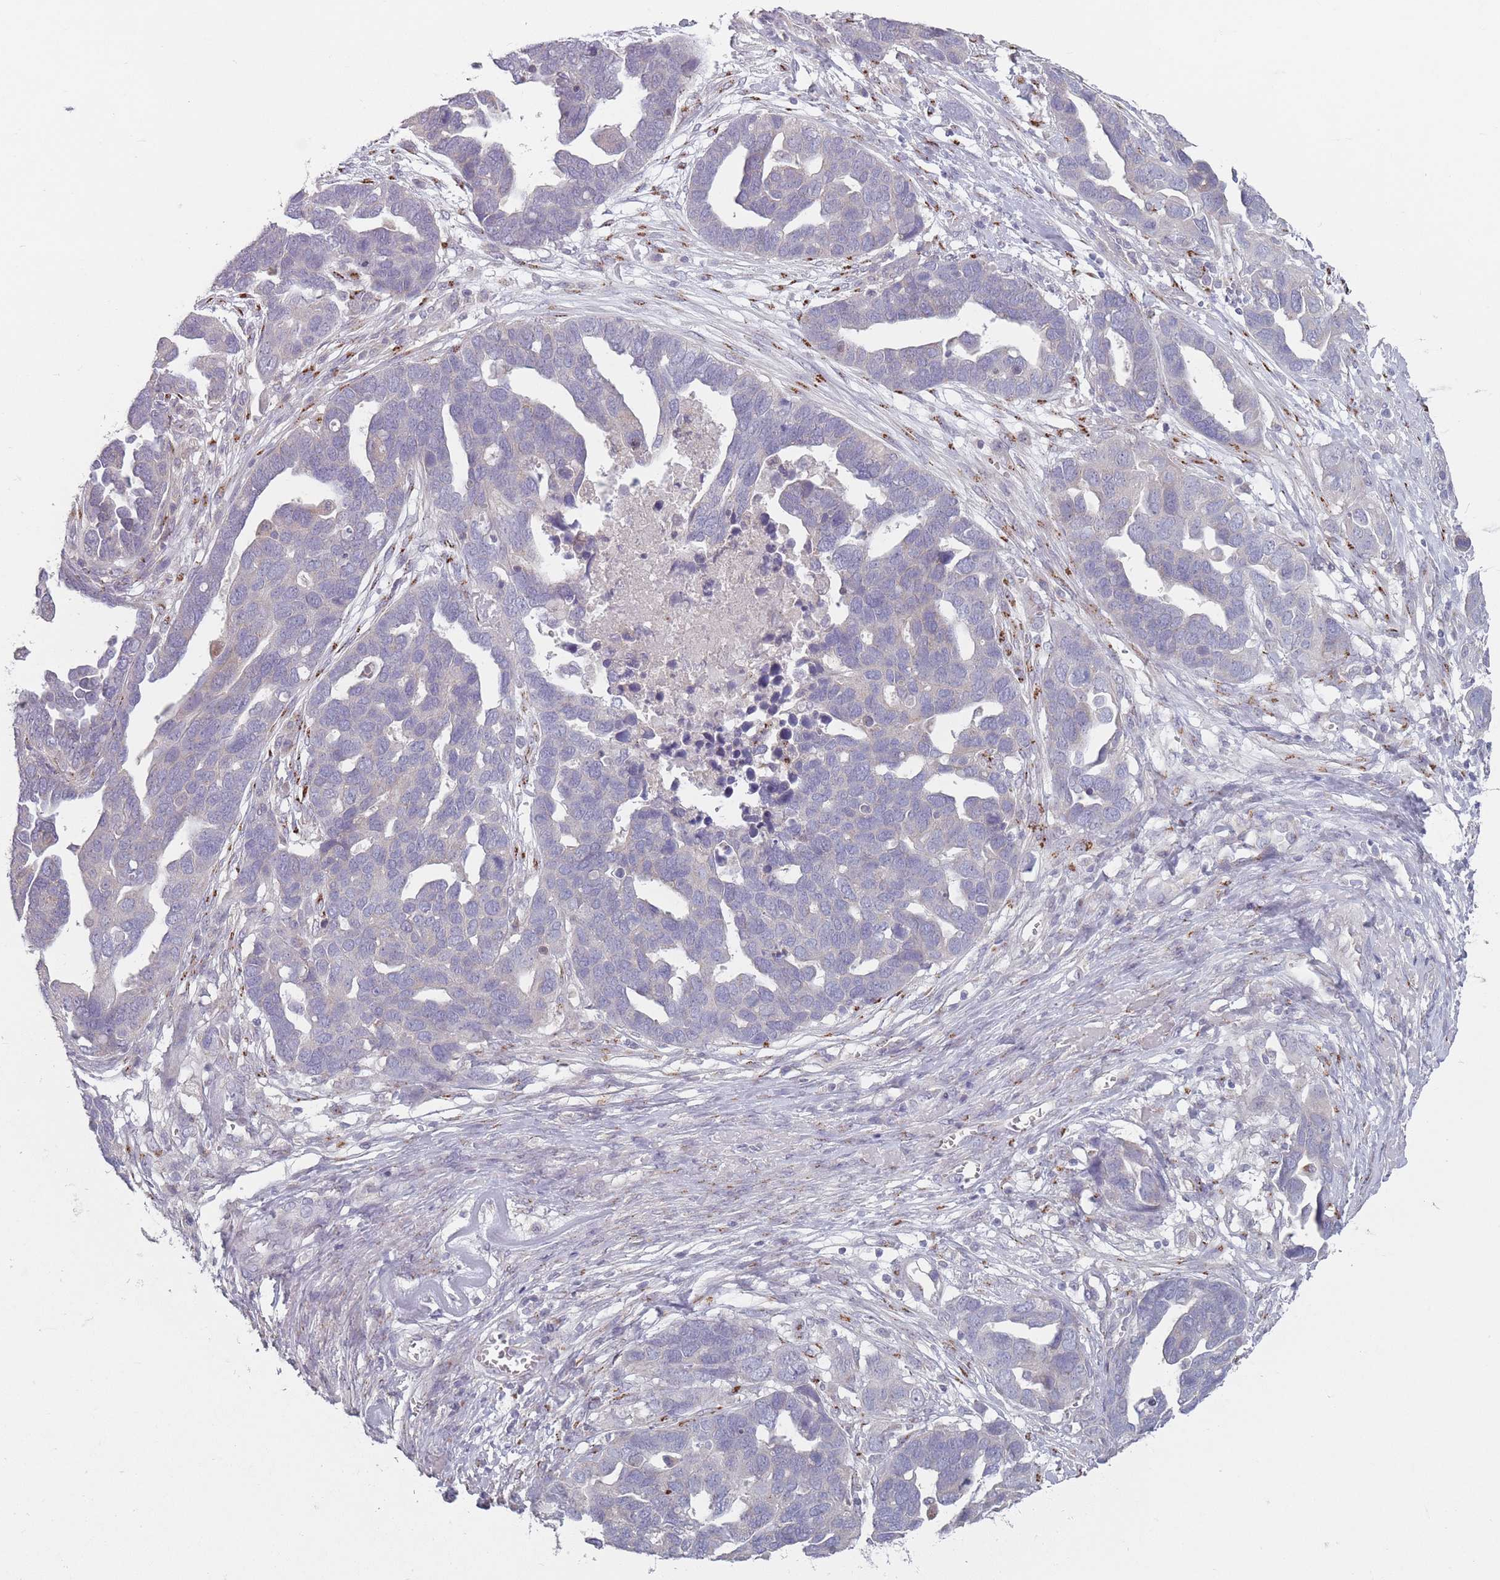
{"staining": {"intensity": "negative", "quantity": "none", "location": "none"}, "tissue": "ovarian cancer", "cell_type": "Tumor cells", "image_type": "cancer", "snomed": [{"axis": "morphology", "description": "Cystadenocarcinoma, serous, NOS"}, {"axis": "topography", "description": "Ovary"}], "caption": "Immunohistochemical staining of serous cystadenocarcinoma (ovarian) reveals no significant positivity in tumor cells.", "gene": "AKAIN1", "patient": {"sex": "female", "age": 54}}